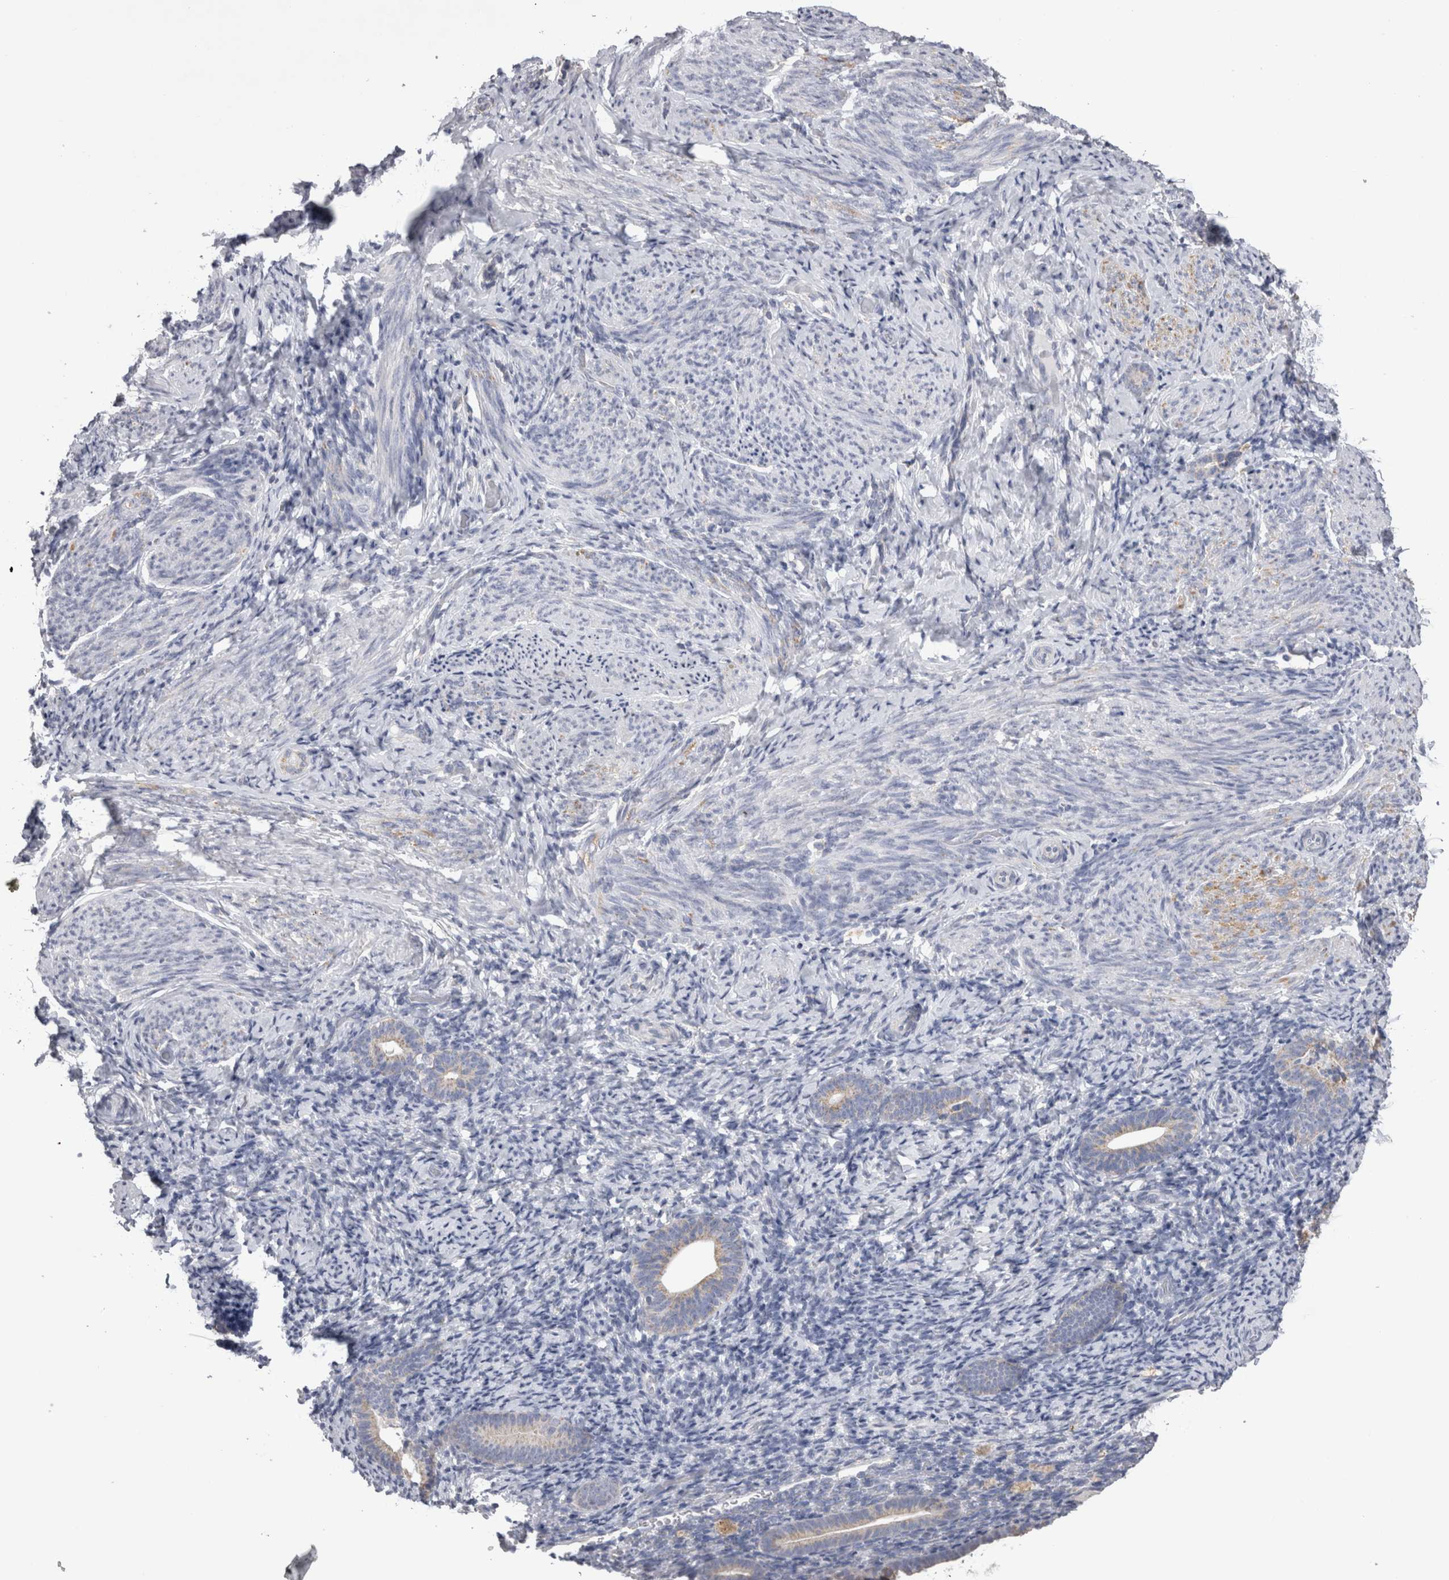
{"staining": {"intensity": "negative", "quantity": "none", "location": "none"}, "tissue": "endometrium", "cell_type": "Cells in endometrial stroma", "image_type": "normal", "snomed": [{"axis": "morphology", "description": "Normal tissue, NOS"}, {"axis": "topography", "description": "Endometrium"}], "caption": "A photomicrograph of endometrium stained for a protein reveals no brown staining in cells in endometrial stroma. Nuclei are stained in blue.", "gene": "DHRS4", "patient": {"sex": "female", "age": 51}}